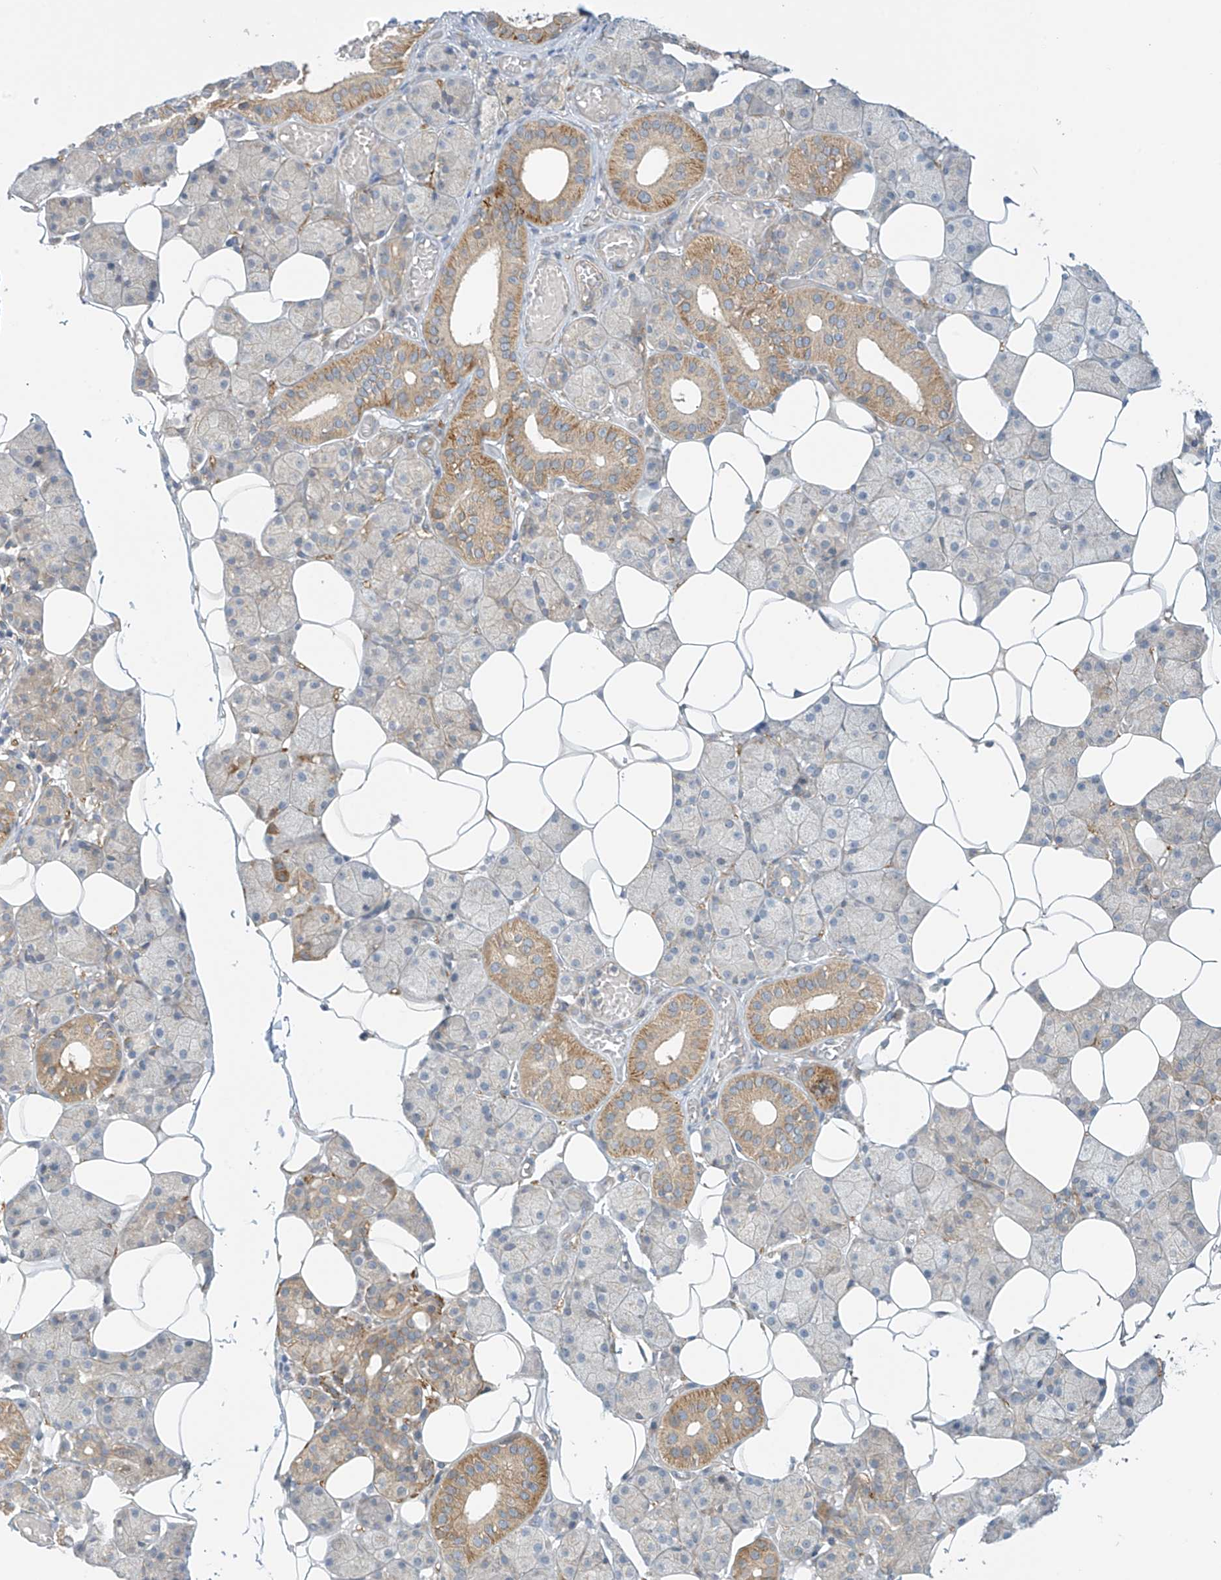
{"staining": {"intensity": "moderate", "quantity": "25%-75%", "location": "cytoplasmic/membranous"}, "tissue": "salivary gland", "cell_type": "Glandular cells", "image_type": "normal", "snomed": [{"axis": "morphology", "description": "Normal tissue, NOS"}, {"axis": "topography", "description": "Salivary gland"}], "caption": "A medium amount of moderate cytoplasmic/membranous expression is present in about 25%-75% of glandular cells in benign salivary gland. The staining was performed using DAB to visualize the protein expression in brown, while the nuclei were stained in blue with hematoxylin (Magnification: 20x).", "gene": "FSD1L", "patient": {"sex": "female", "age": 33}}